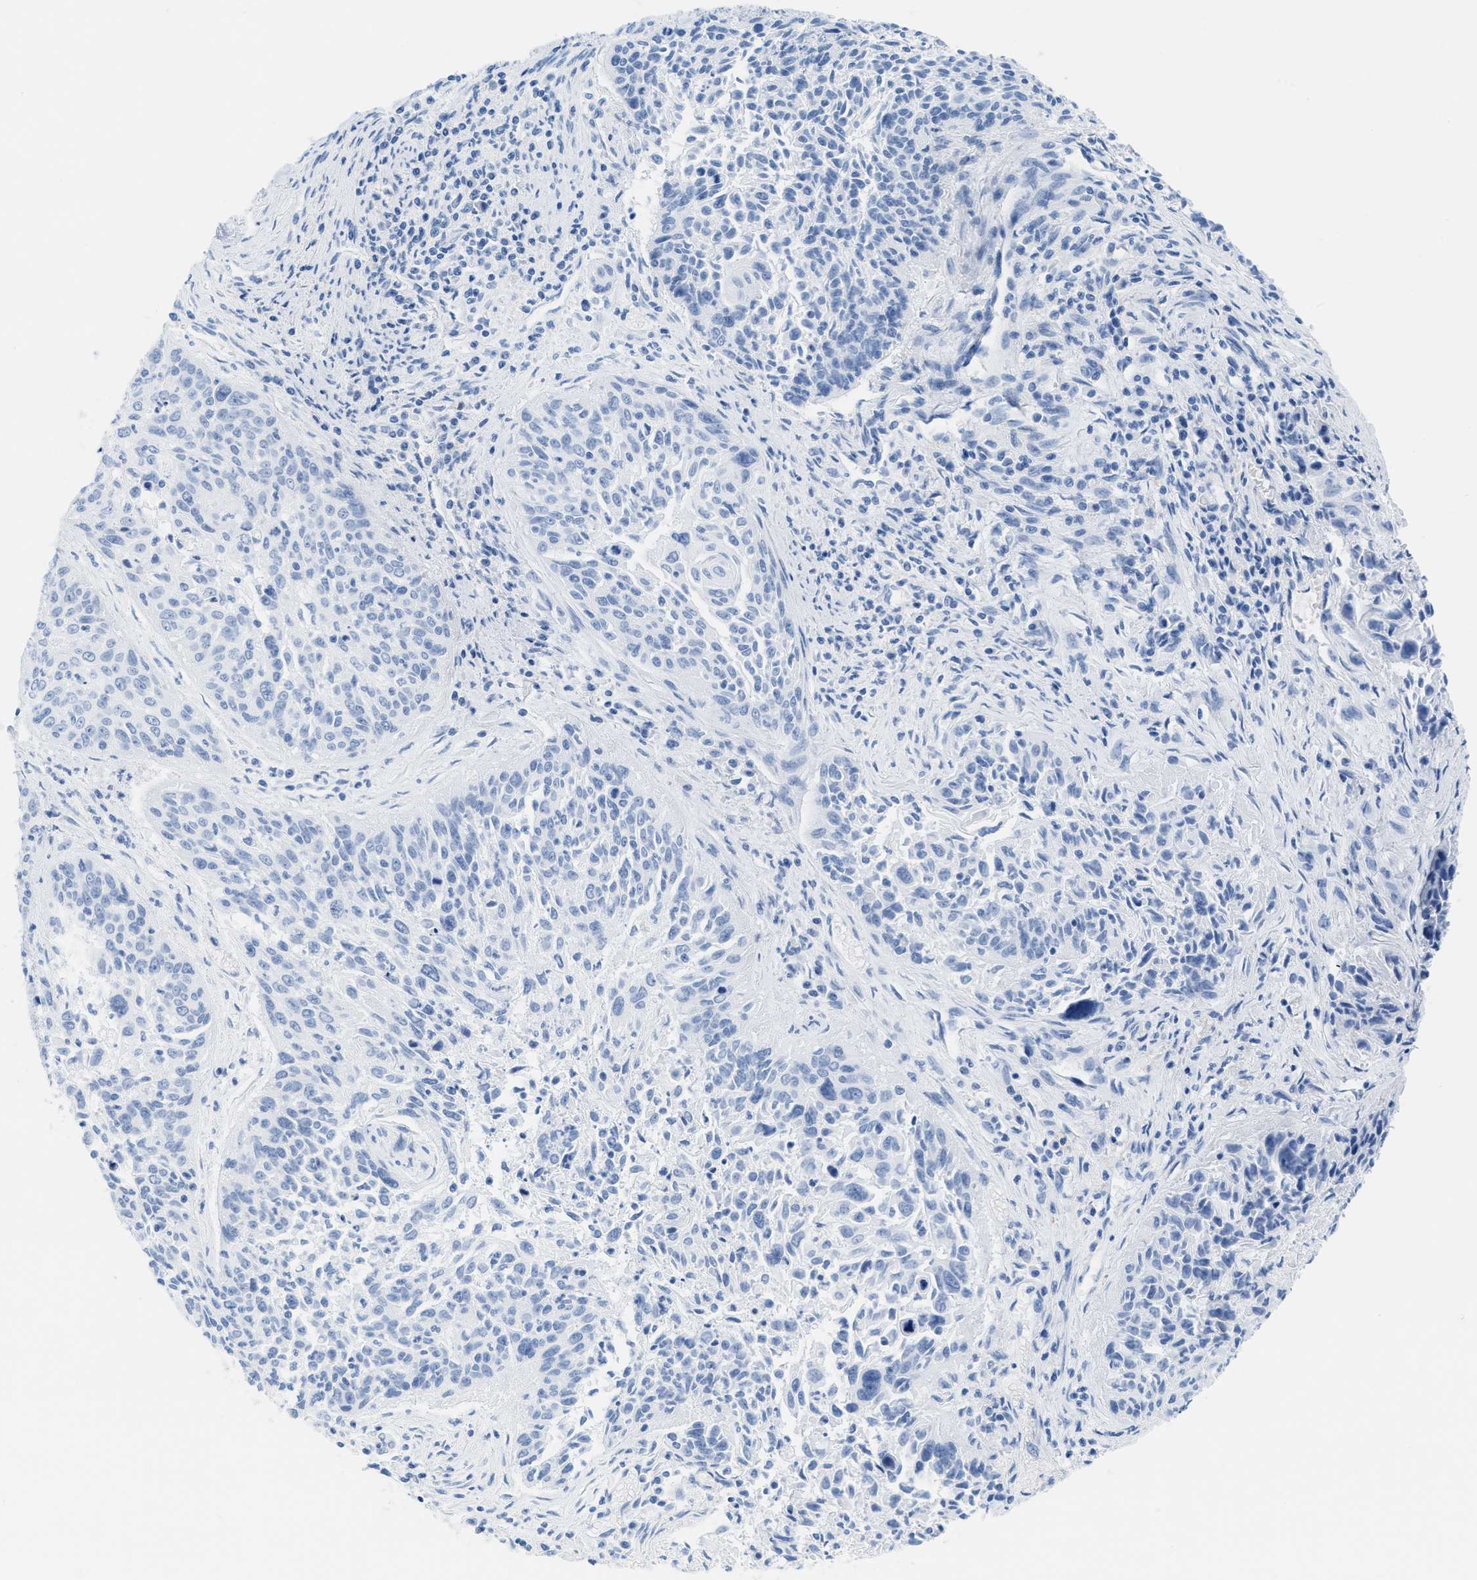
{"staining": {"intensity": "negative", "quantity": "none", "location": "none"}, "tissue": "cervical cancer", "cell_type": "Tumor cells", "image_type": "cancer", "snomed": [{"axis": "morphology", "description": "Squamous cell carcinoma, NOS"}, {"axis": "topography", "description": "Cervix"}], "caption": "Tumor cells show no significant protein expression in cervical squamous cell carcinoma.", "gene": "ASGR1", "patient": {"sex": "female", "age": 55}}